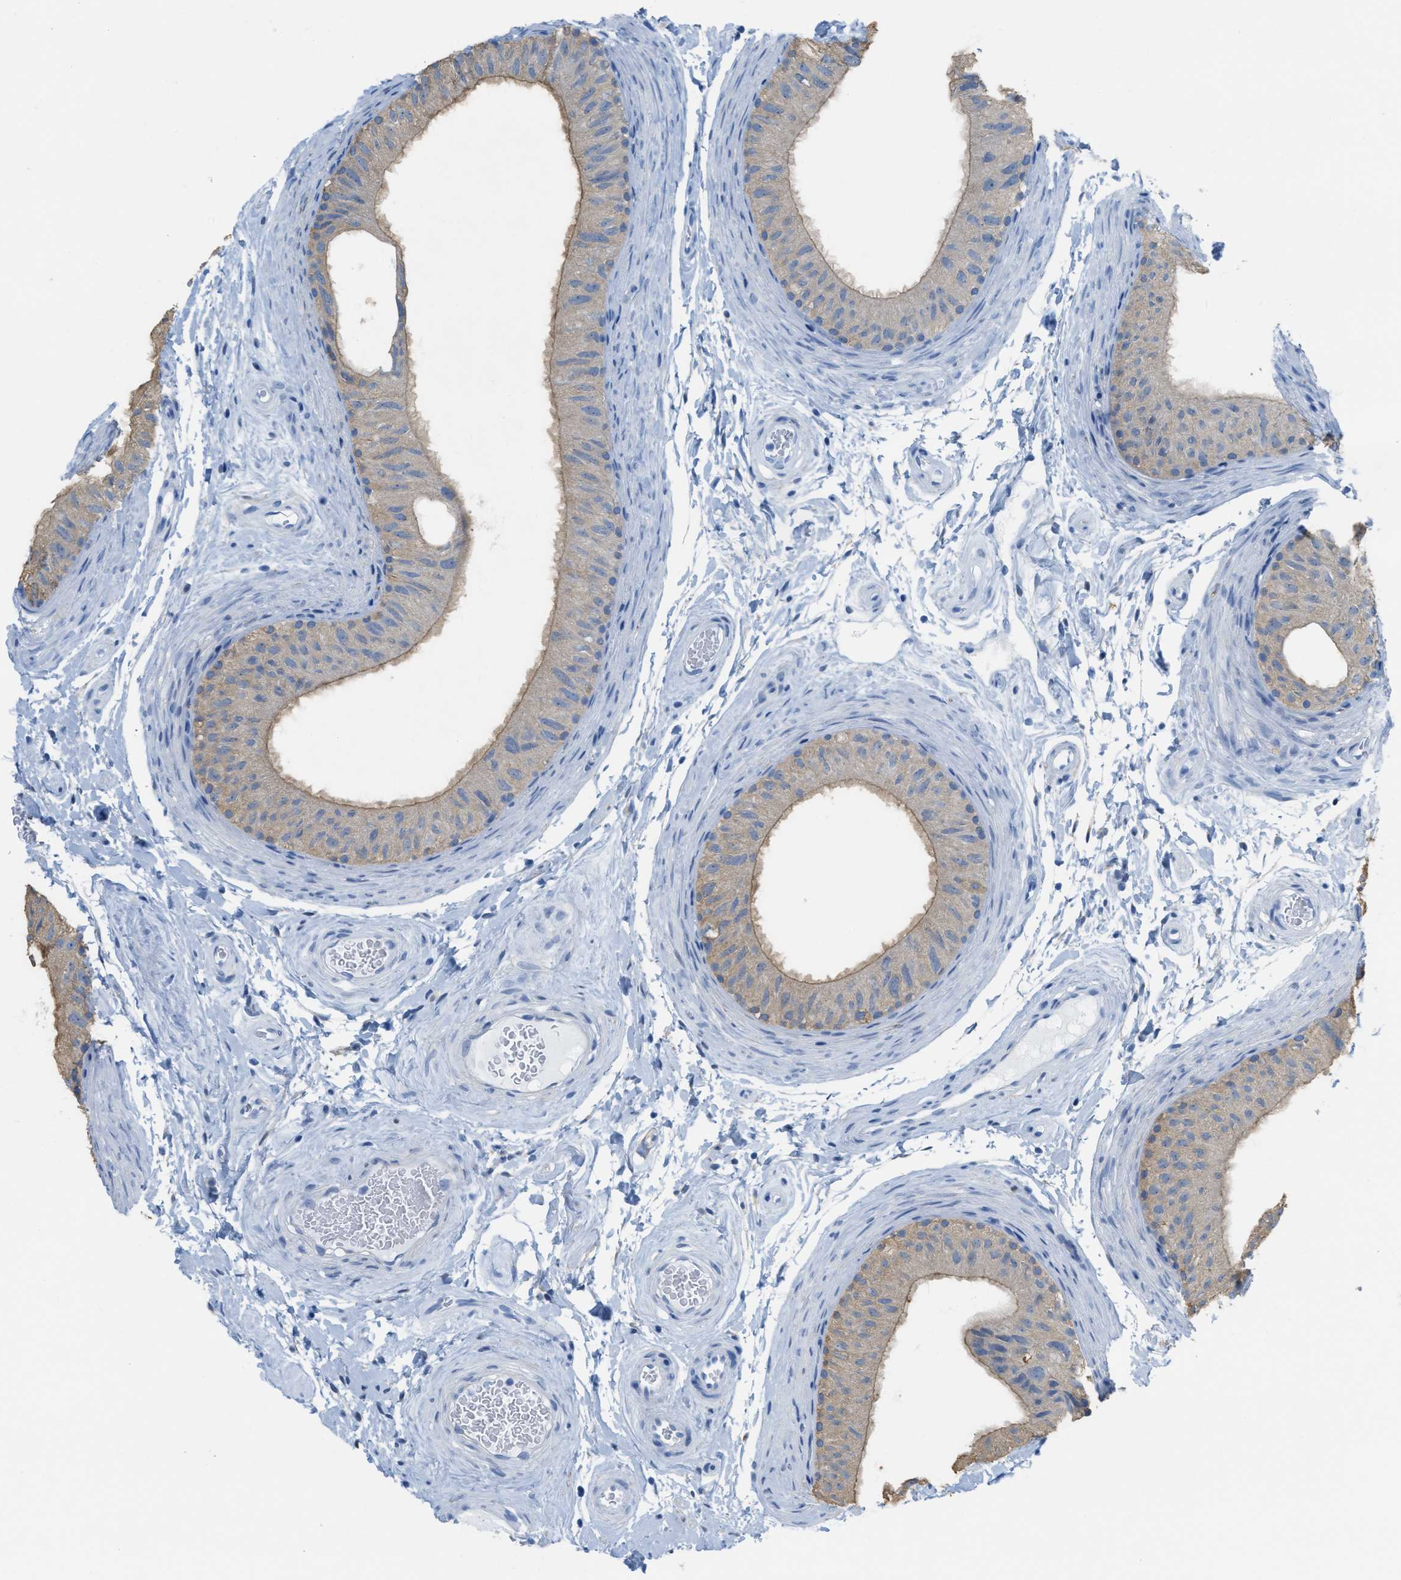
{"staining": {"intensity": "moderate", "quantity": "<25%", "location": "cytoplasmic/membranous"}, "tissue": "epididymis", "cell_type": "Glandular cells", "image_type": "normal", "snomed": [{"axis": "morphology", "description": "Normal tissue, NOS"}, {"axis": "topography", "description": "Epididymis"}], "caption": "Glandular cells reveal low levels of moderate cytoplasmic/membranous expression in about <25% of cells in unremarkable human epididymis.", "gene": "ASGR1", "patient": {"sex": "male", "age": 34}}